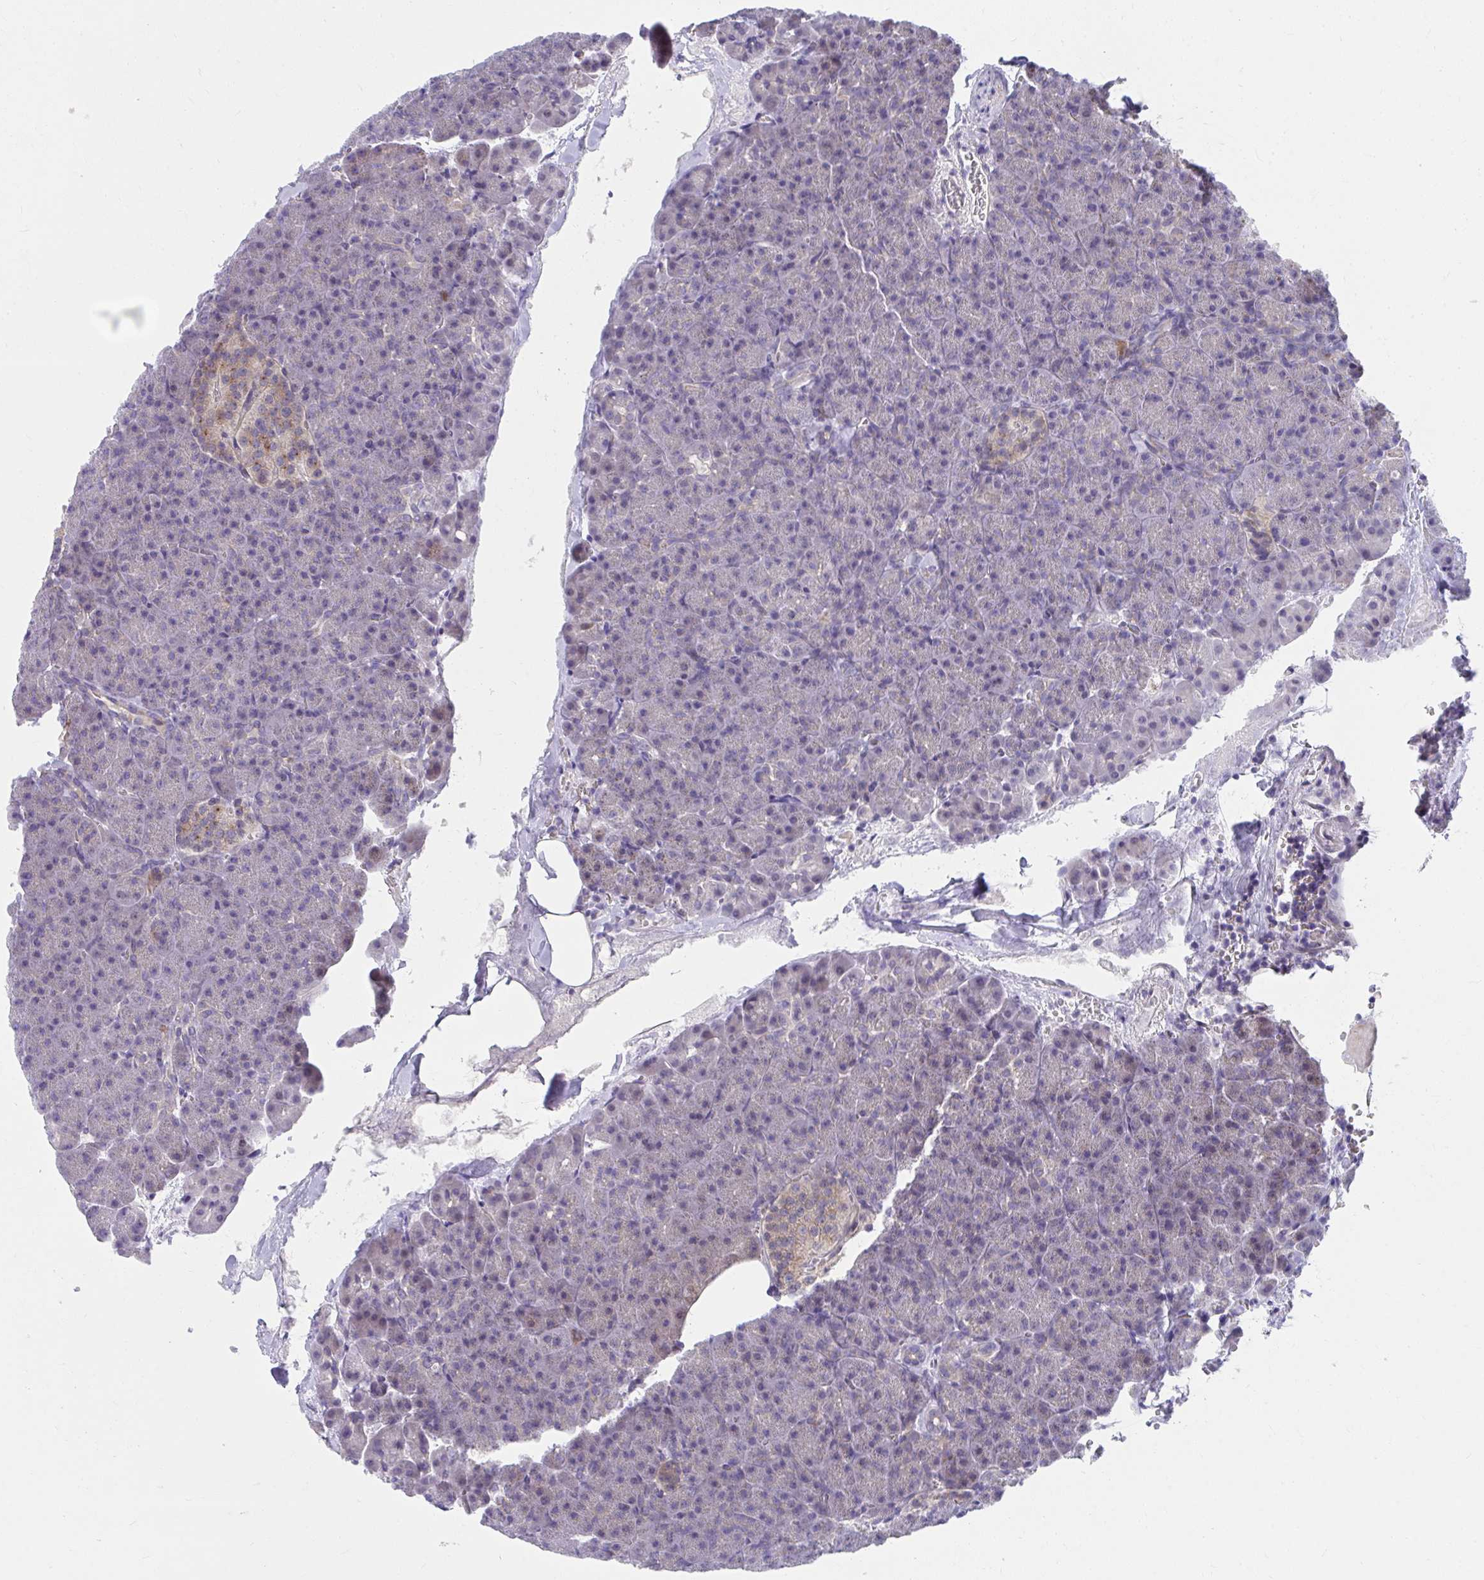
{"staining": {"intensity": "negative", "quantity": "none", "location": "none"}, "tissue": "pancreas", "cell_type": "Exocrine glandular cells", "image_type": "normal", "snomed": [{"axis": "morphology", "description": "Normal tissue, NOS"}, {"axis": "topography", "description": "Pancreas"}], "caption": "This is an immunohistochemistry photomicrograph of unremarkable pancreas. There is no staining in exocrine glandular cells.", "gene": "SLAMF7", "patient": {"sex": "female", "age": 74}}